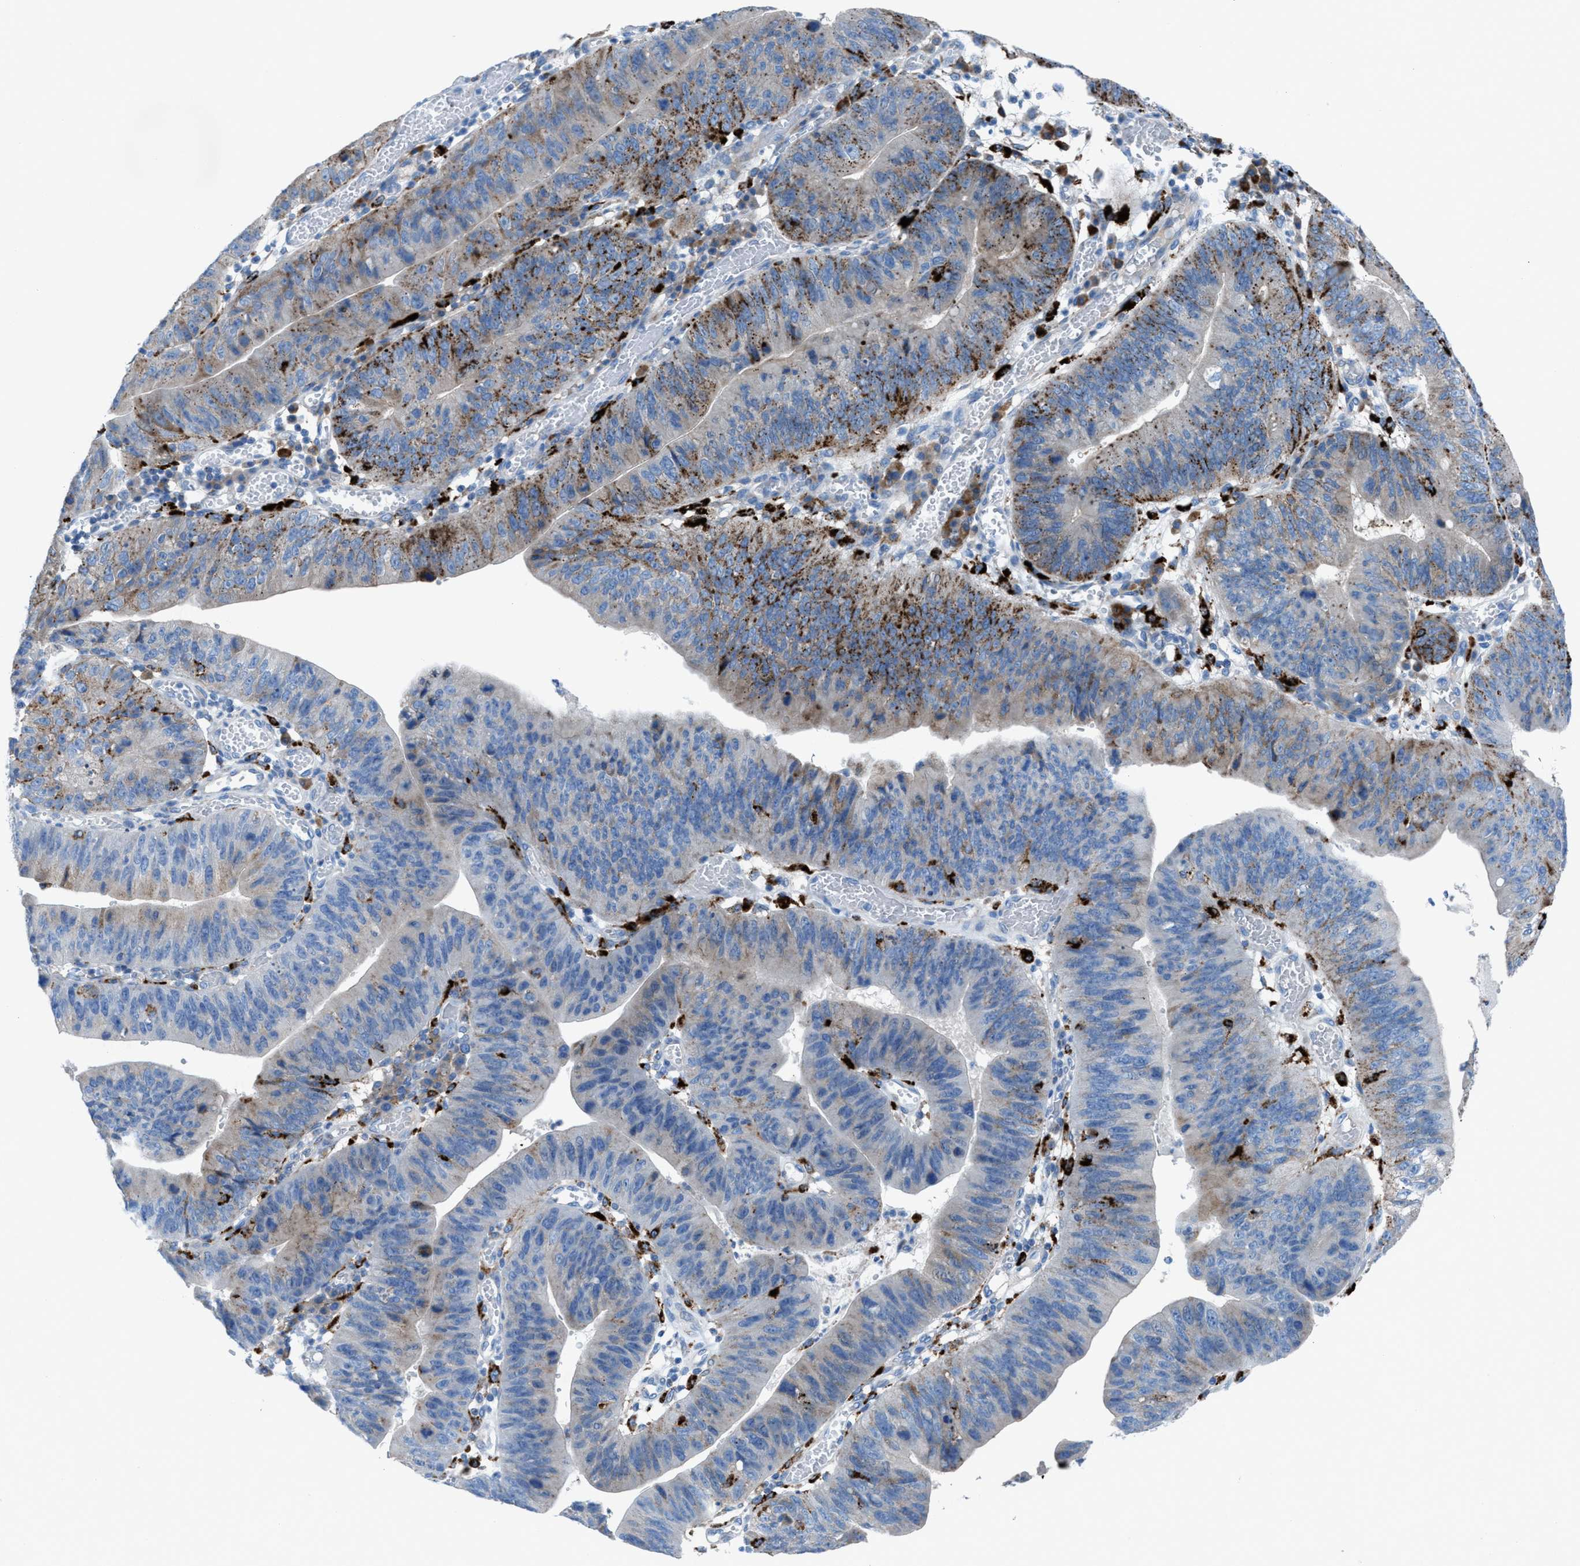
{"staining": {"intensity": "strong", "quantity": "25%-75%", "location": "cytoplasmic/membranous"}, "tissue": "stomach cancer", "cell_type": "Tumor cells", "image_type": "cancer", "snomed": [{"axis": "morphology", "description": "Adenocarcinoma, NOS"}, {"axis": "topography", "description": "Stomach"}], "caption": "IHC staining of stomach cancer (adenocarcinoma), which displays high levels of strong cytoplasmic/membranous staining in approximately 25%-75% of tumor cells indicating strong cytoplasmic/membranous protein expression. The staining was performed using DAB (3,3'-diaminobenzidine) (brown) for protein detection and nuclei were counterstained in hematoxylin (blue).", "gene": "CD1B", "patient": {"sex": "male", "age": 59}}